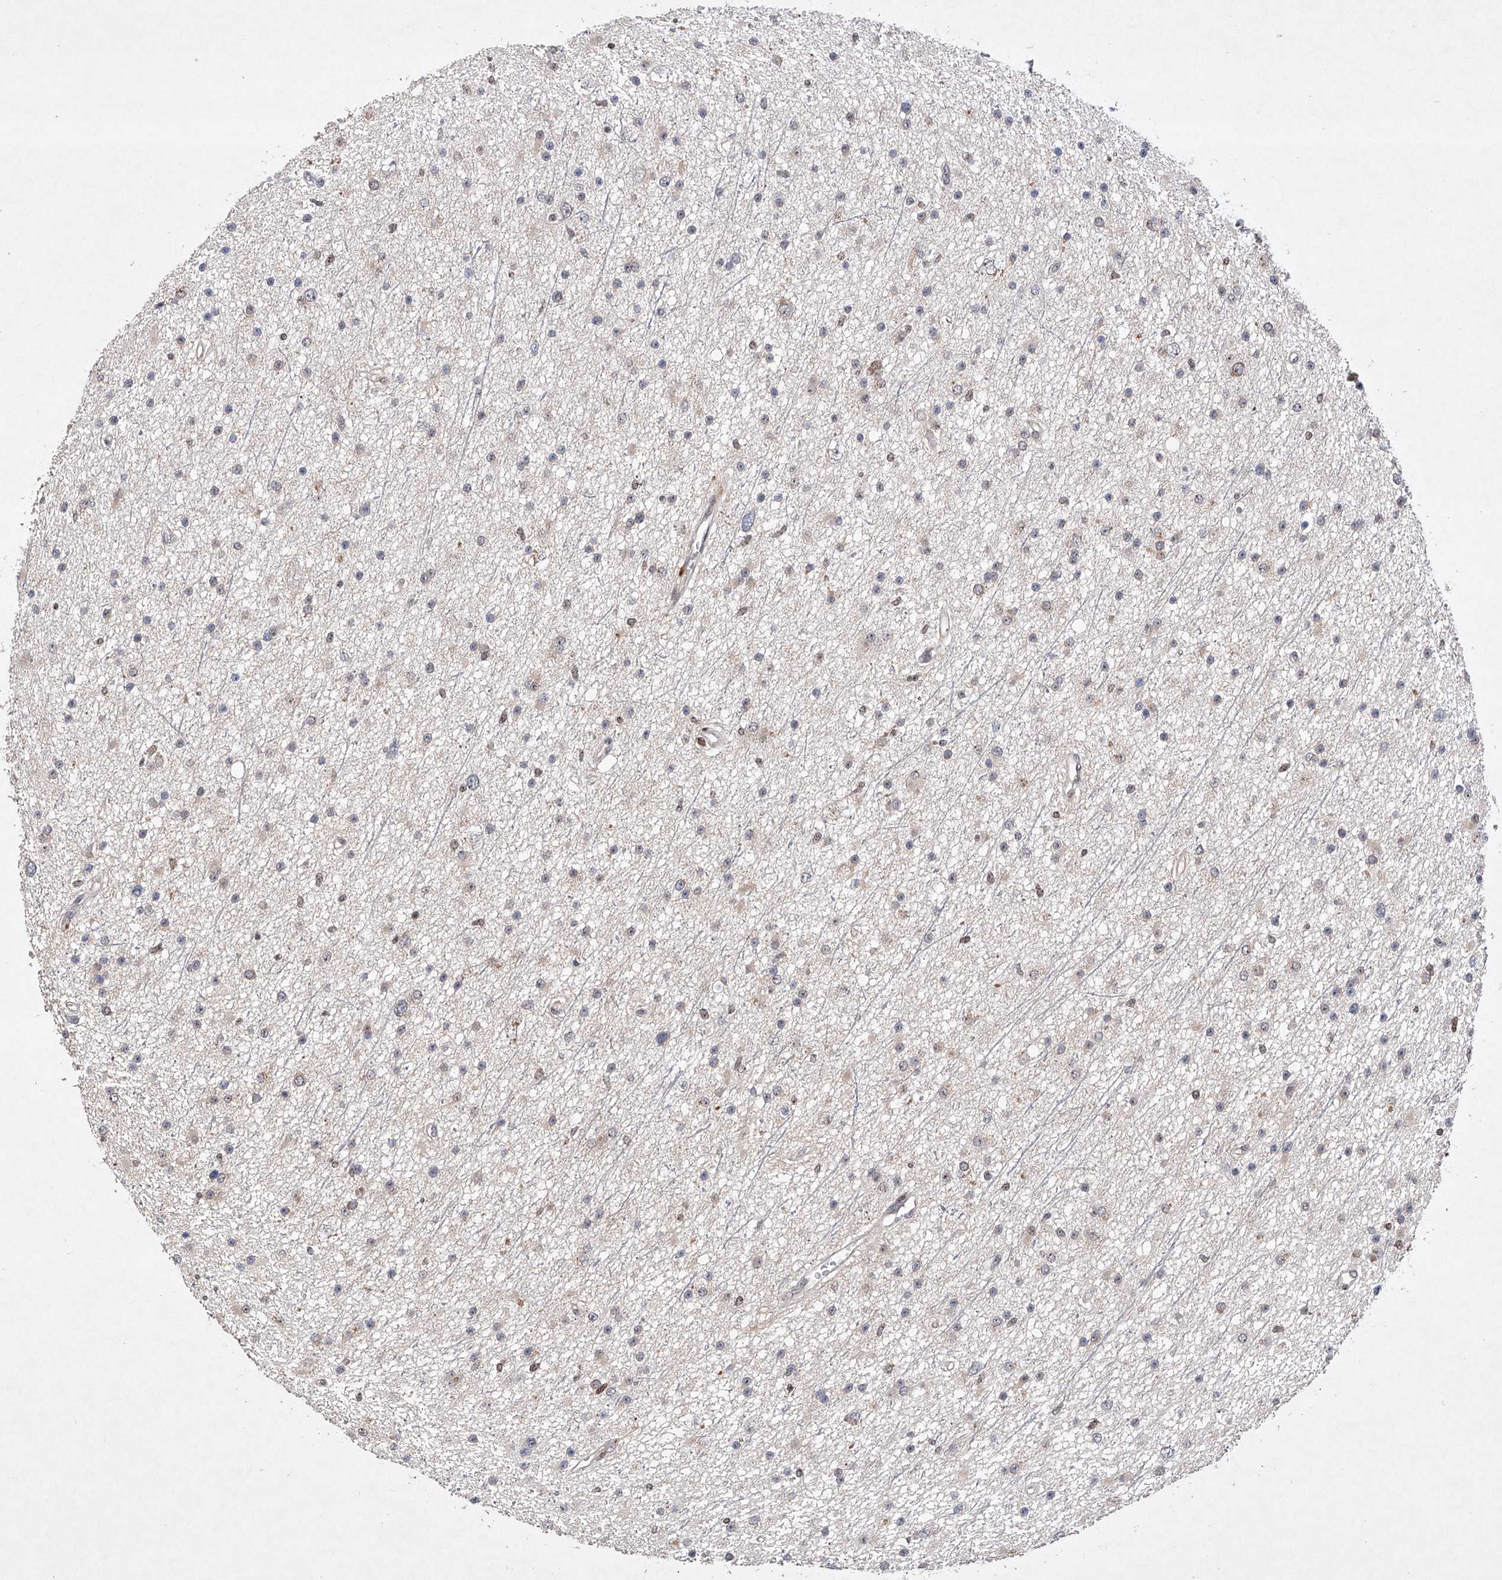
{"staining": {"intensity": "negative", "quantity": "none", "location": "none"}, "tissue": "glioma", "cell_type": "Tumor cells", "image_type": "cancer", "snomed": [{"axis": "morphology", "description": "Glioma, malignant, Low grade"}, {"axis": "topography", "description": "Cerebral cortex"}], "caption": "An image of human malignant low-grade glioma is negative for staining in tumor cells. (DAB (3,3'-diaminobenzidine) immunohistochemistry visualized using brightfield microscopy, high magnification).", "gene": "AFG1L", "patient": {"sex": "female", "age": 39}}